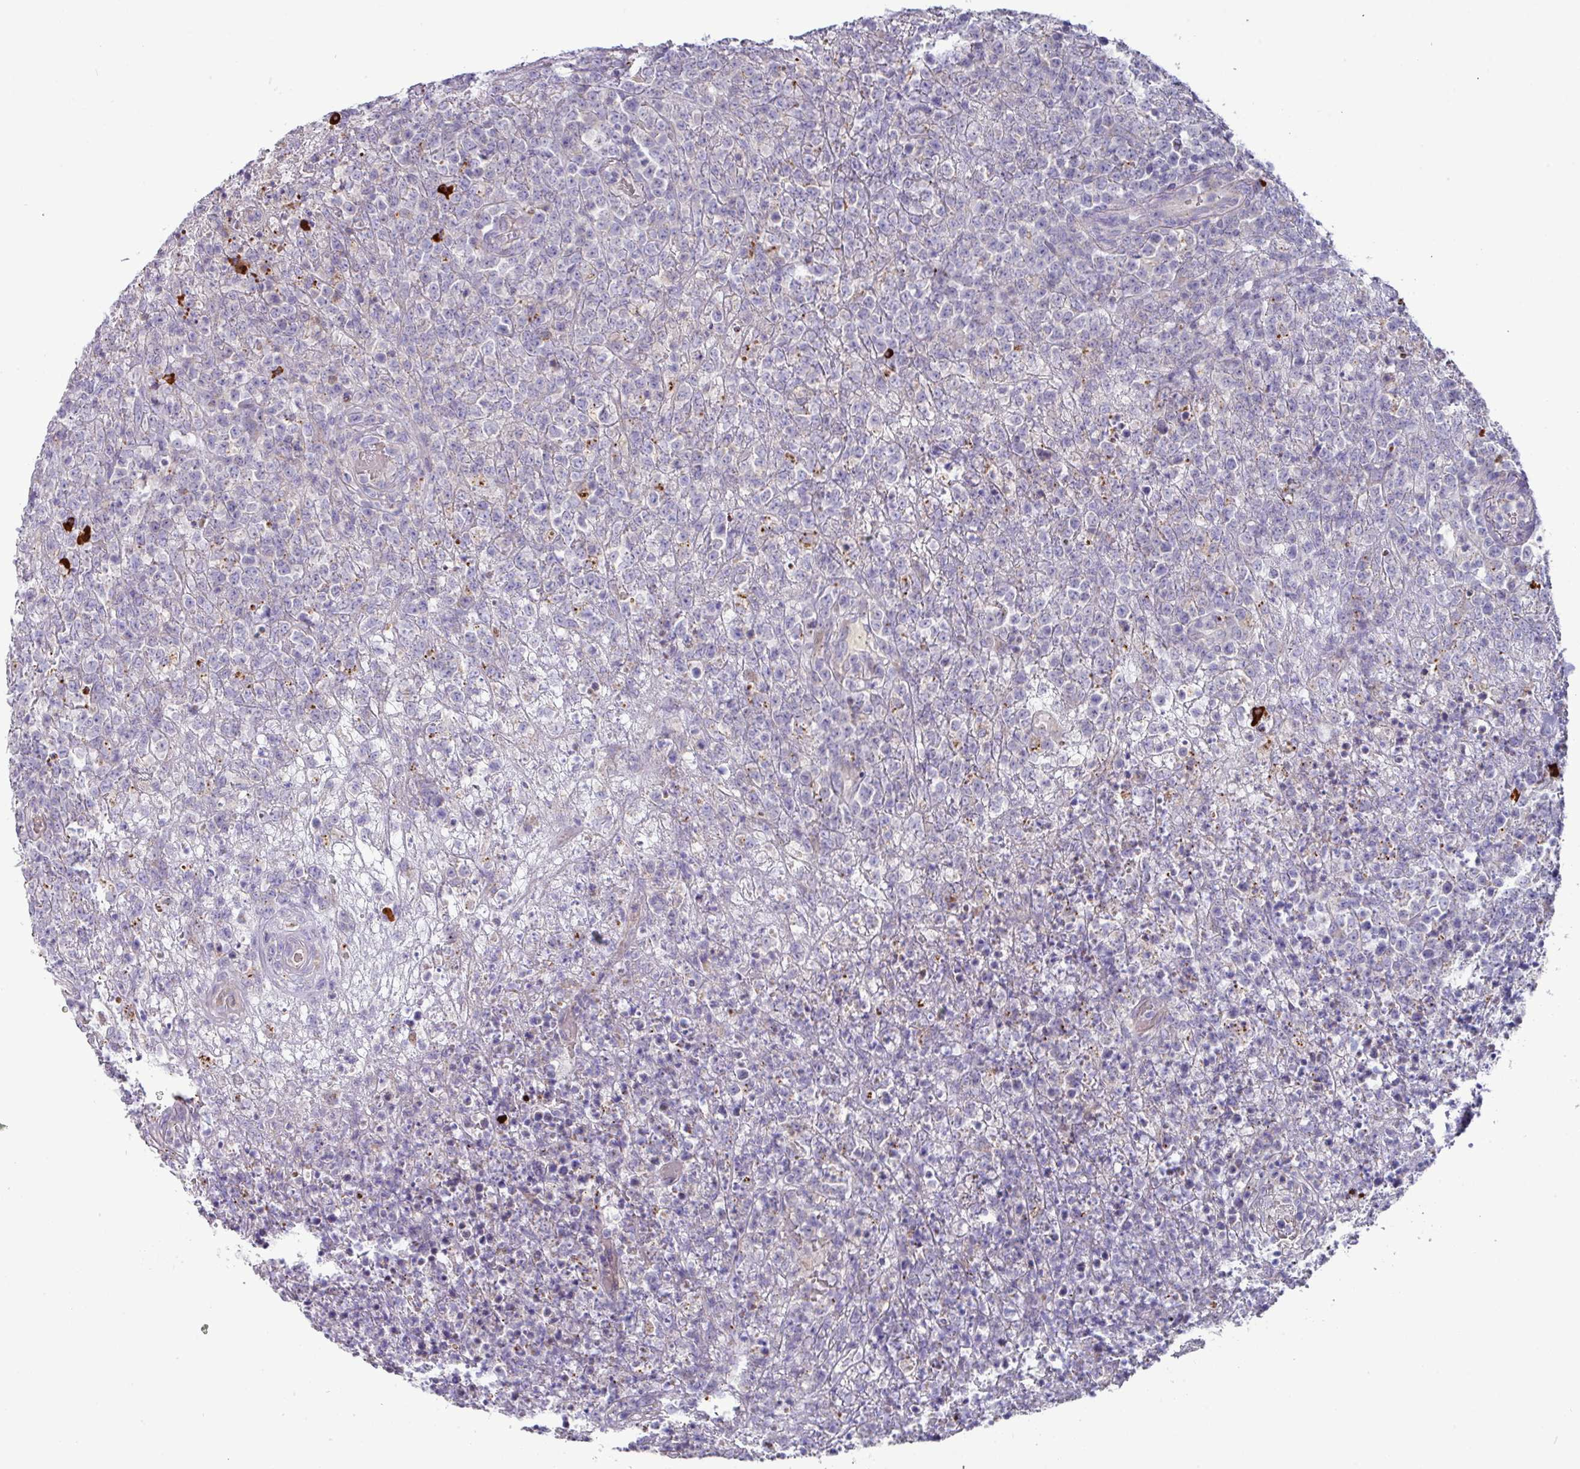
{"staining": {"intensity": "negative", "quantity": "none", "location": "none"}, "tissue": "lymphoma", "cell_type": "Tumor cells", "image_type": "cancer", "snomed": [{"axis": "morphology", "description": "Malignant lymphoma, non-Hodgkin's type, High grade"}, {"axis": "topography", "description": "Colon"}], "caption": "Immunohistochemistry micrograph of neoplastic tissue: malignant lymphoma, non-Hodgkin's type (high-grade) stained with DAB displays no significant protein staining in tumor cells.", "gene": "IL4R", "patient": {"sex": "female", "age": 53}}